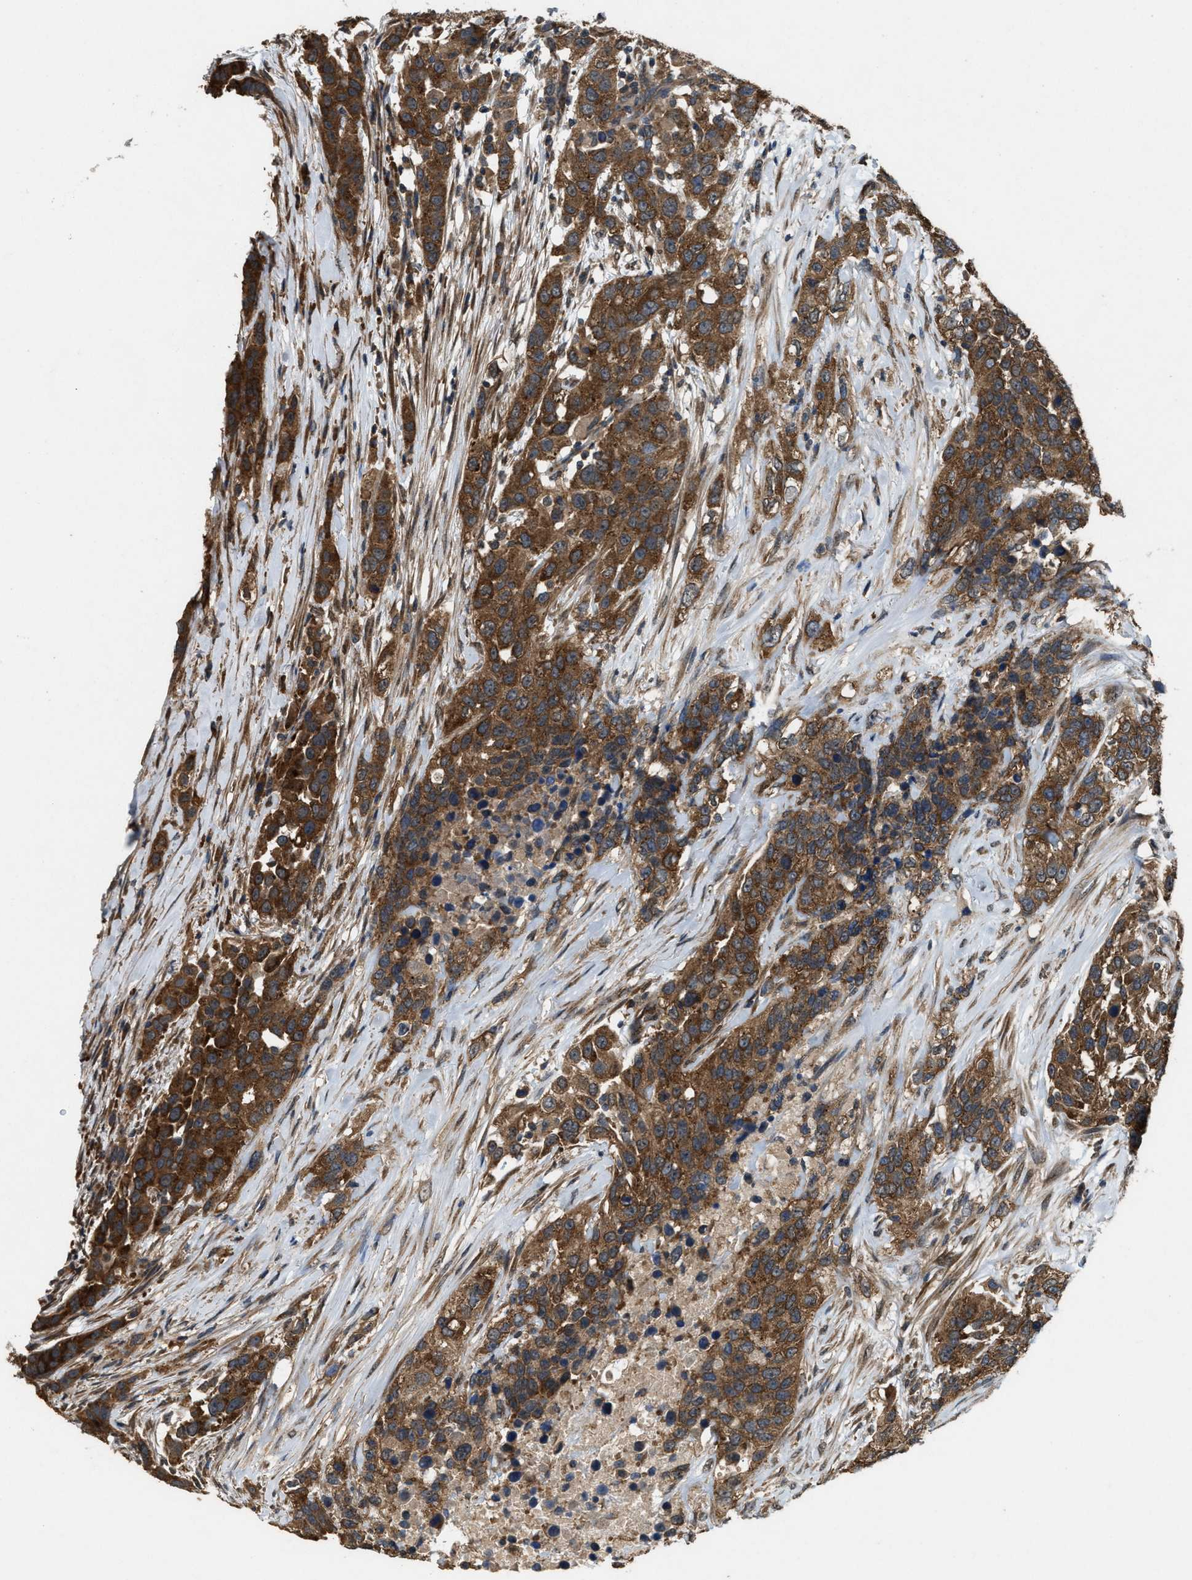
{"staining": {"intensity": "strong", "quantity": ">75%", "location": "cytoplasmic/membranous"}, "tissue": "urothelial cancer", "cell_type": "Tumor cells", "image_type": "cancer", "snomed": [{"axis": "morphology", "description": "Urothelial carcinoma, High grade"}, {"axis": "topography", "description": "Urinary bladder"}], "caption": "Immunohistochemistry (IHC) (DAB) staining of human urothelial cancer shows strong cytoplasmic/membranous protein positivity in about >75% of tumor cells. The staining was performed using DAB (3,3'-diaminobenzidine), with brown indicating positive protein expression. Nuclei are stained blue with hematoxylin.", "gene": "ARHGEF5", "patient": {"sex": "female", "age": 80}}